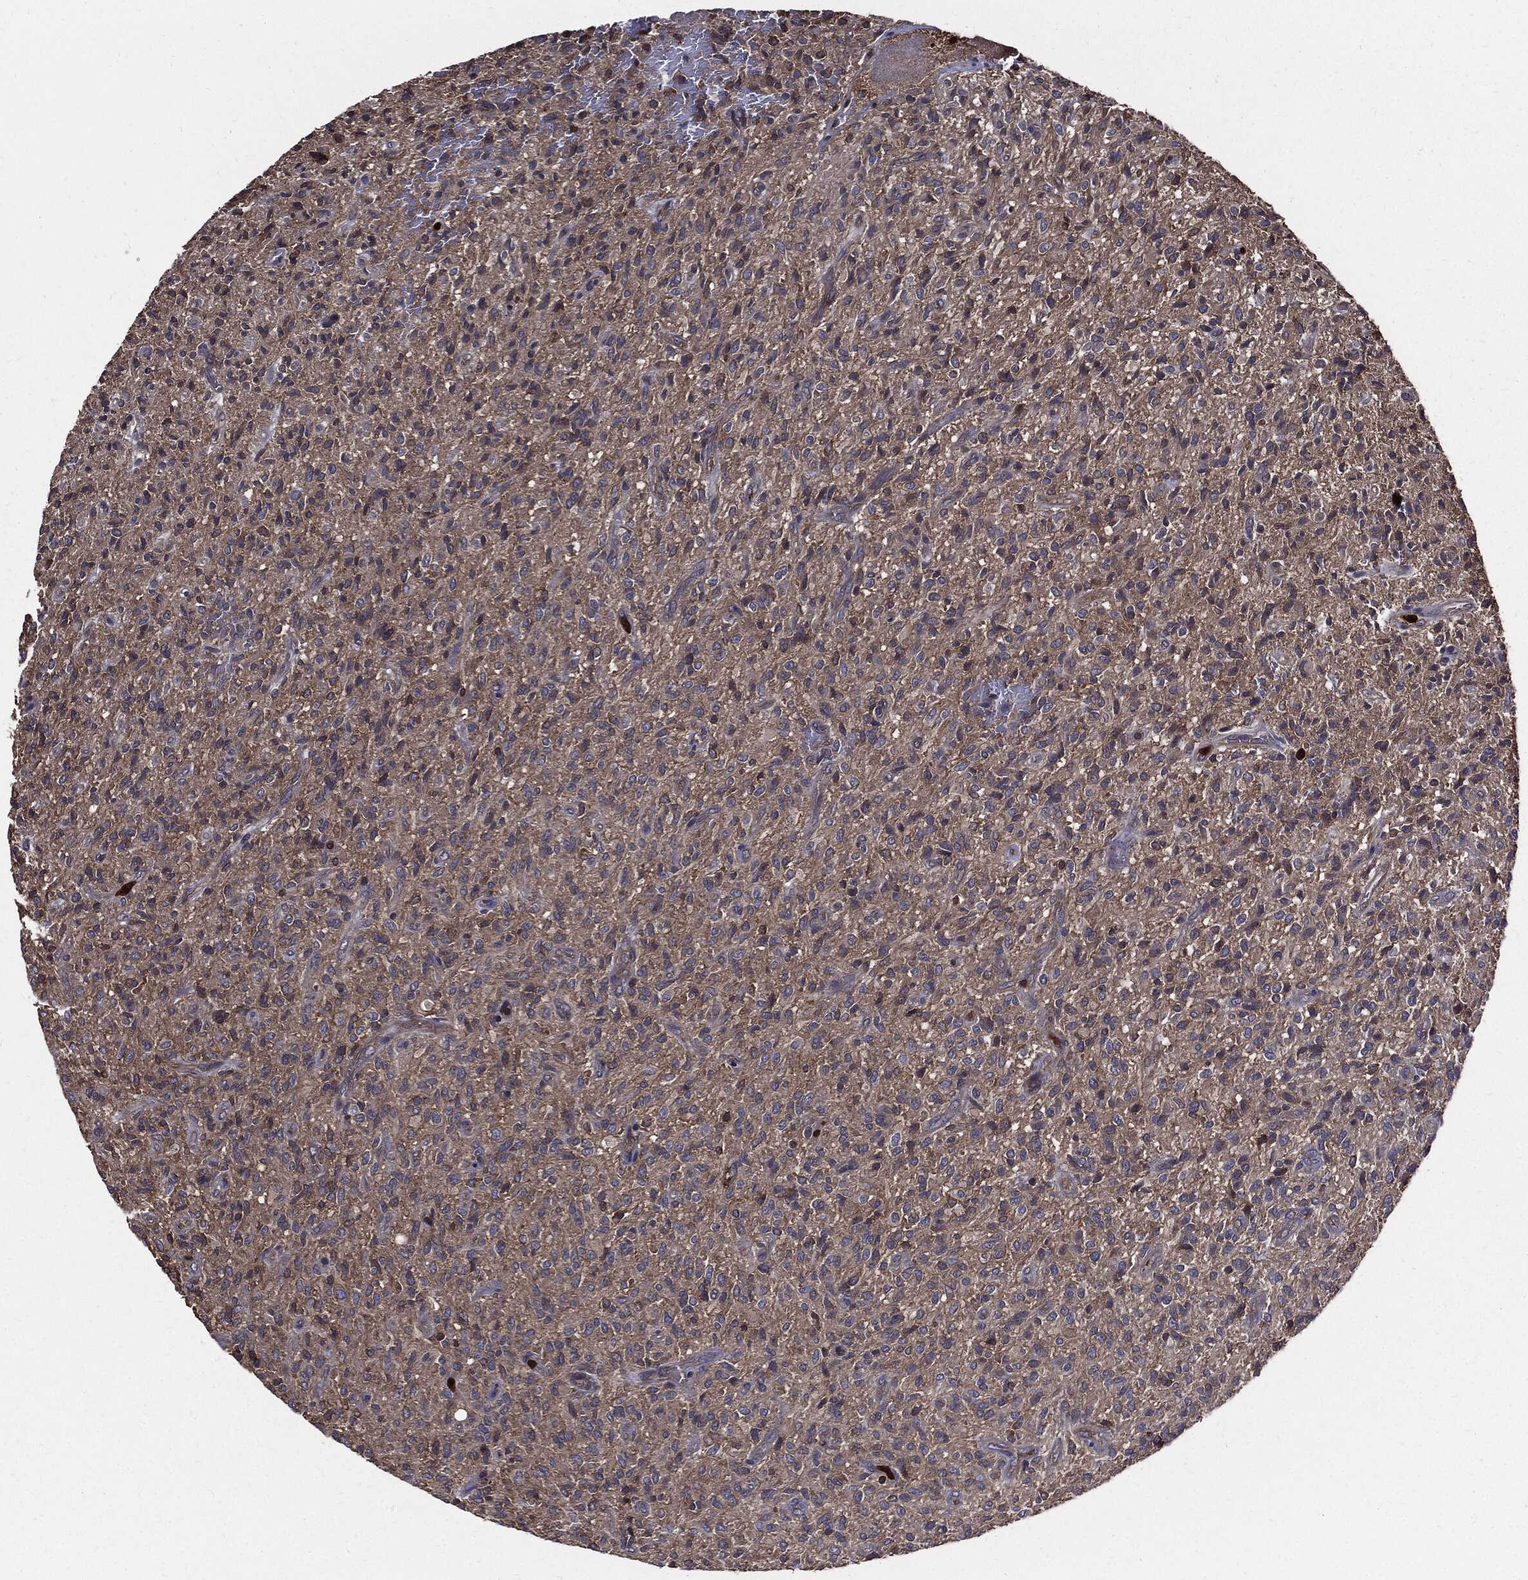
{"staining": {"intensity": "moderate", "quantity": "25%-75%", "location": "cytoplasmic/membranous"}, "tissue": "glioma", "cell_type": "Tumor cells", "image_type": "cancer", "snomed": [{"axis": "morphology", "description": "Glioma, malignant, High grade"}, {"axis": "topography", "description": "Brain"}], "caption": "Immunohistochemical staining of human malignant glioma (high-grade) shows medium levels of moderate cytoplasmic/membranous expression in about 25%-75% of tumor cells.", "gene": "PDCD6IP", "patient": {"sex": "male", "age": 64}}